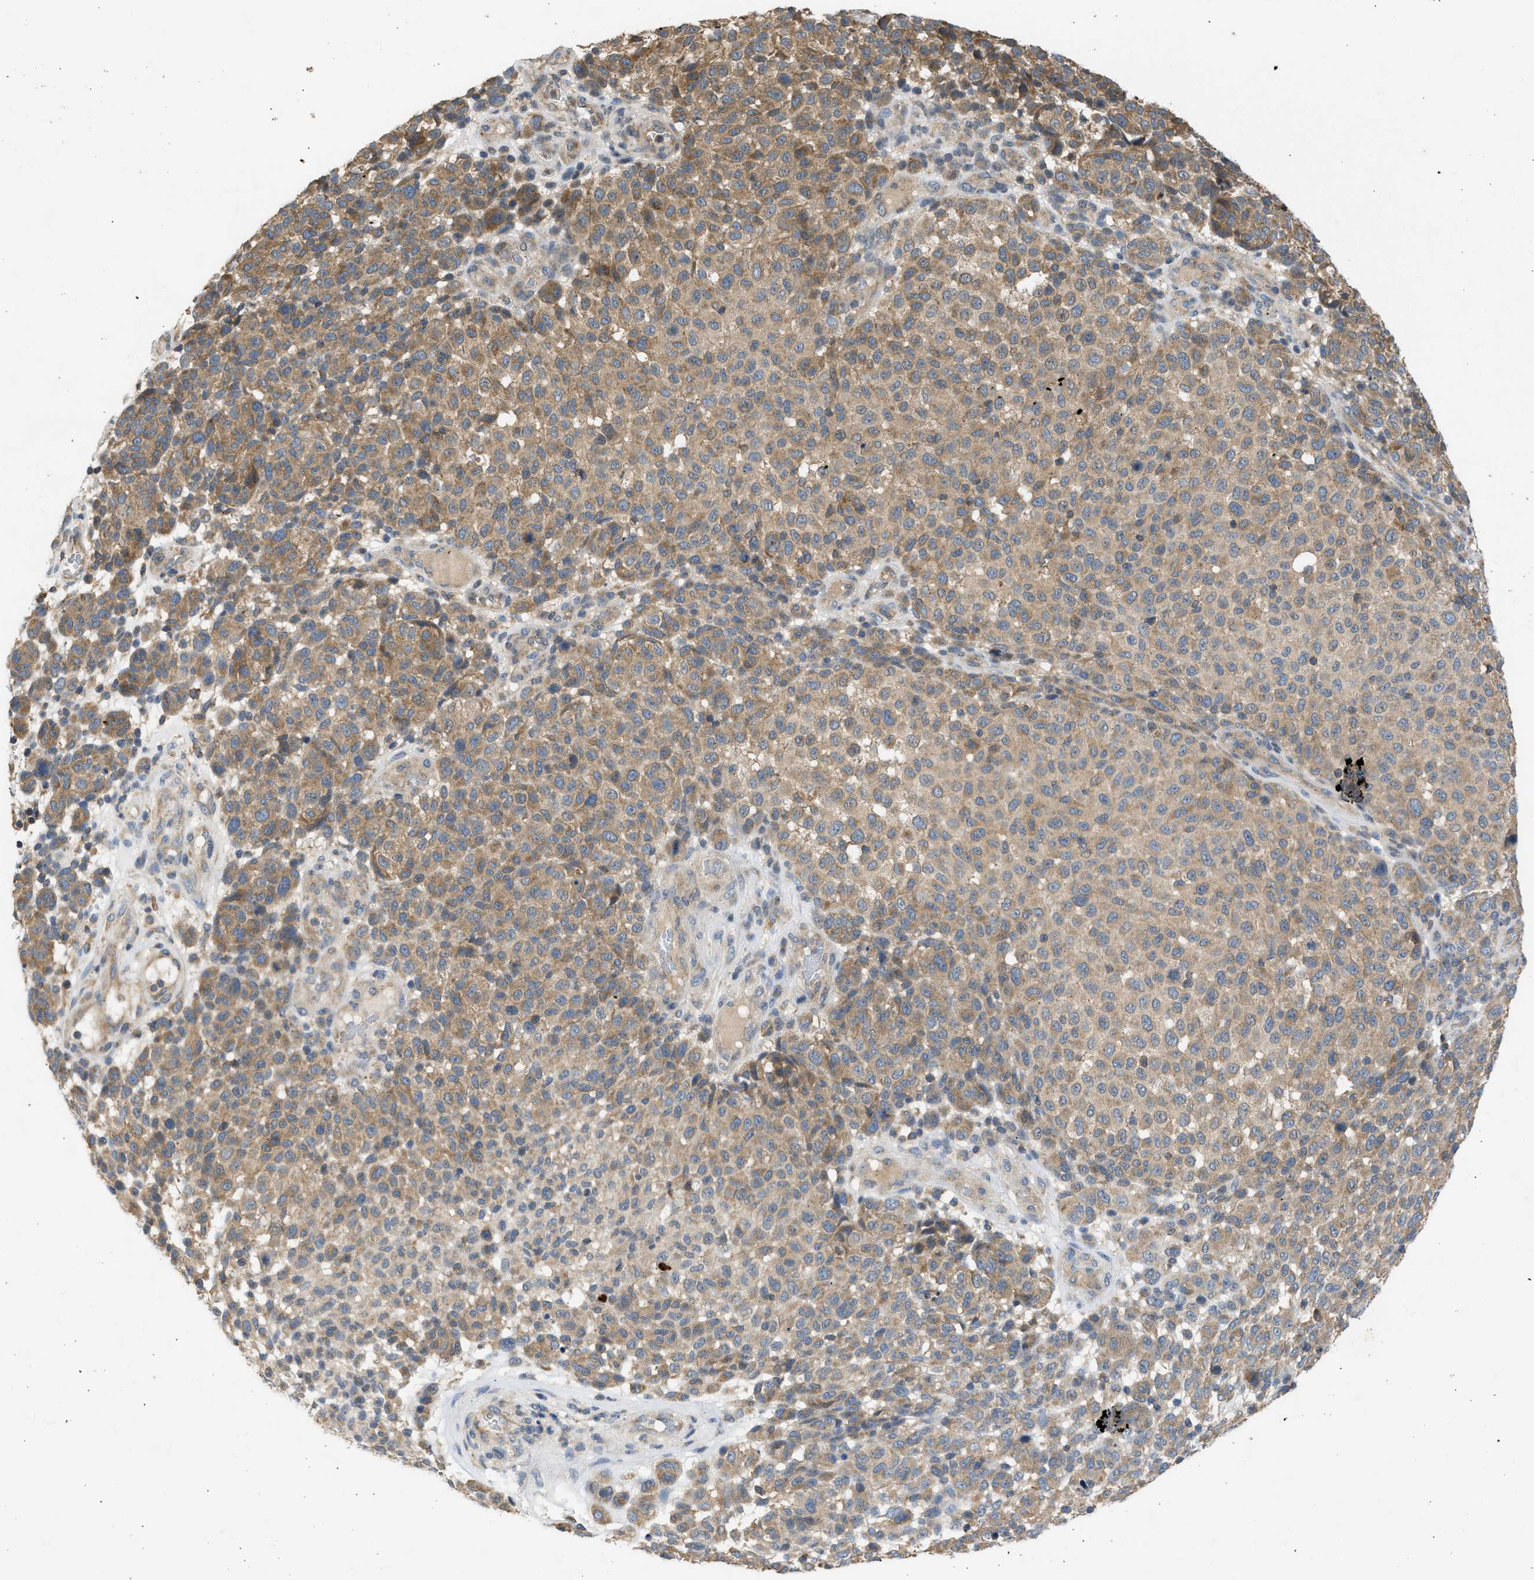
{"staining": {"intensity": "moderate", "quantity": ">75%", "location": "cytoplasmic/membranous"}, "tissue": "melanoma", "cell_type": "Tumor cells", "image_type": "cancer", "snomed": [{"axis": "morphology", "description": "Malignant melanoma, NOS"}, {"axis": "topography", "description": "Skin"}], "caption": "This histopathology image reveals immunohistochemistry (IHC) staining of human malignant melanoma, with medium moderate cytoplasmic/membranous expression in approximately >75% of tumor cells.", "gene": "CYP1A1", "patient": {"sex": "male", "age": 59}}